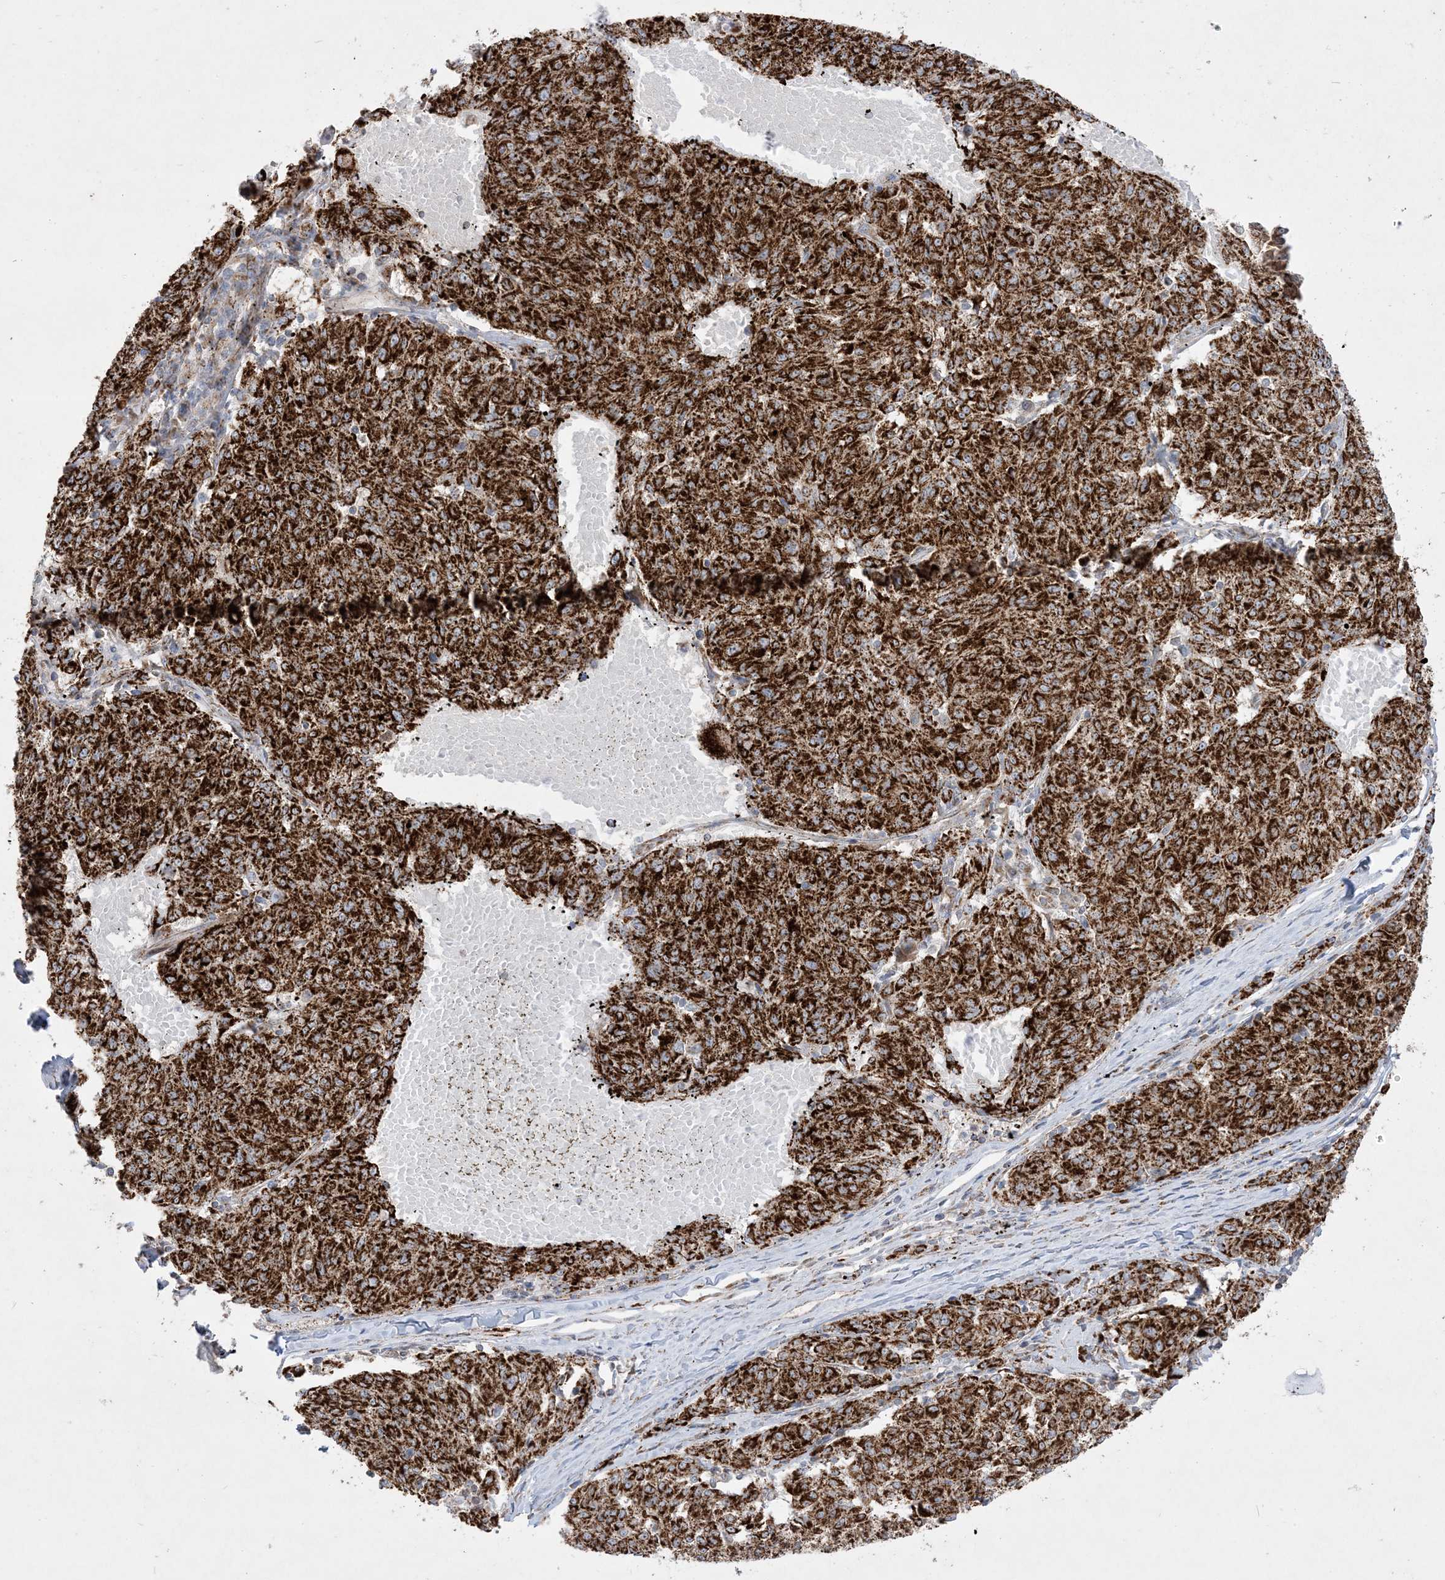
{"staining": {"intensity": "strong", "quantity": ">75%", "location": "cytoplasmic/membranous"}, "tissue": "melanoma", "cell_type": "Tumor cells", "image_type": "cancer", "snomed": [{"axis": "morphology", "description": "Malignant melanoma, NOS"}, {"axis": "topography", "description": "Skin"}], "caption": "Immunohistochemical staining of melanoma displays high levels of strong cytoplasmic/membranous protein staining in about >75% of tumor cells. The staining was performed using DAB (3,3'-diaminobenzidine) to visualize the protein expression in brown, while the nuclei were stained in blue with hematoxylin (Magnification: 20x).", "gene": "NDUFAF3", "patient": {"sex": "female", "age": 72}}